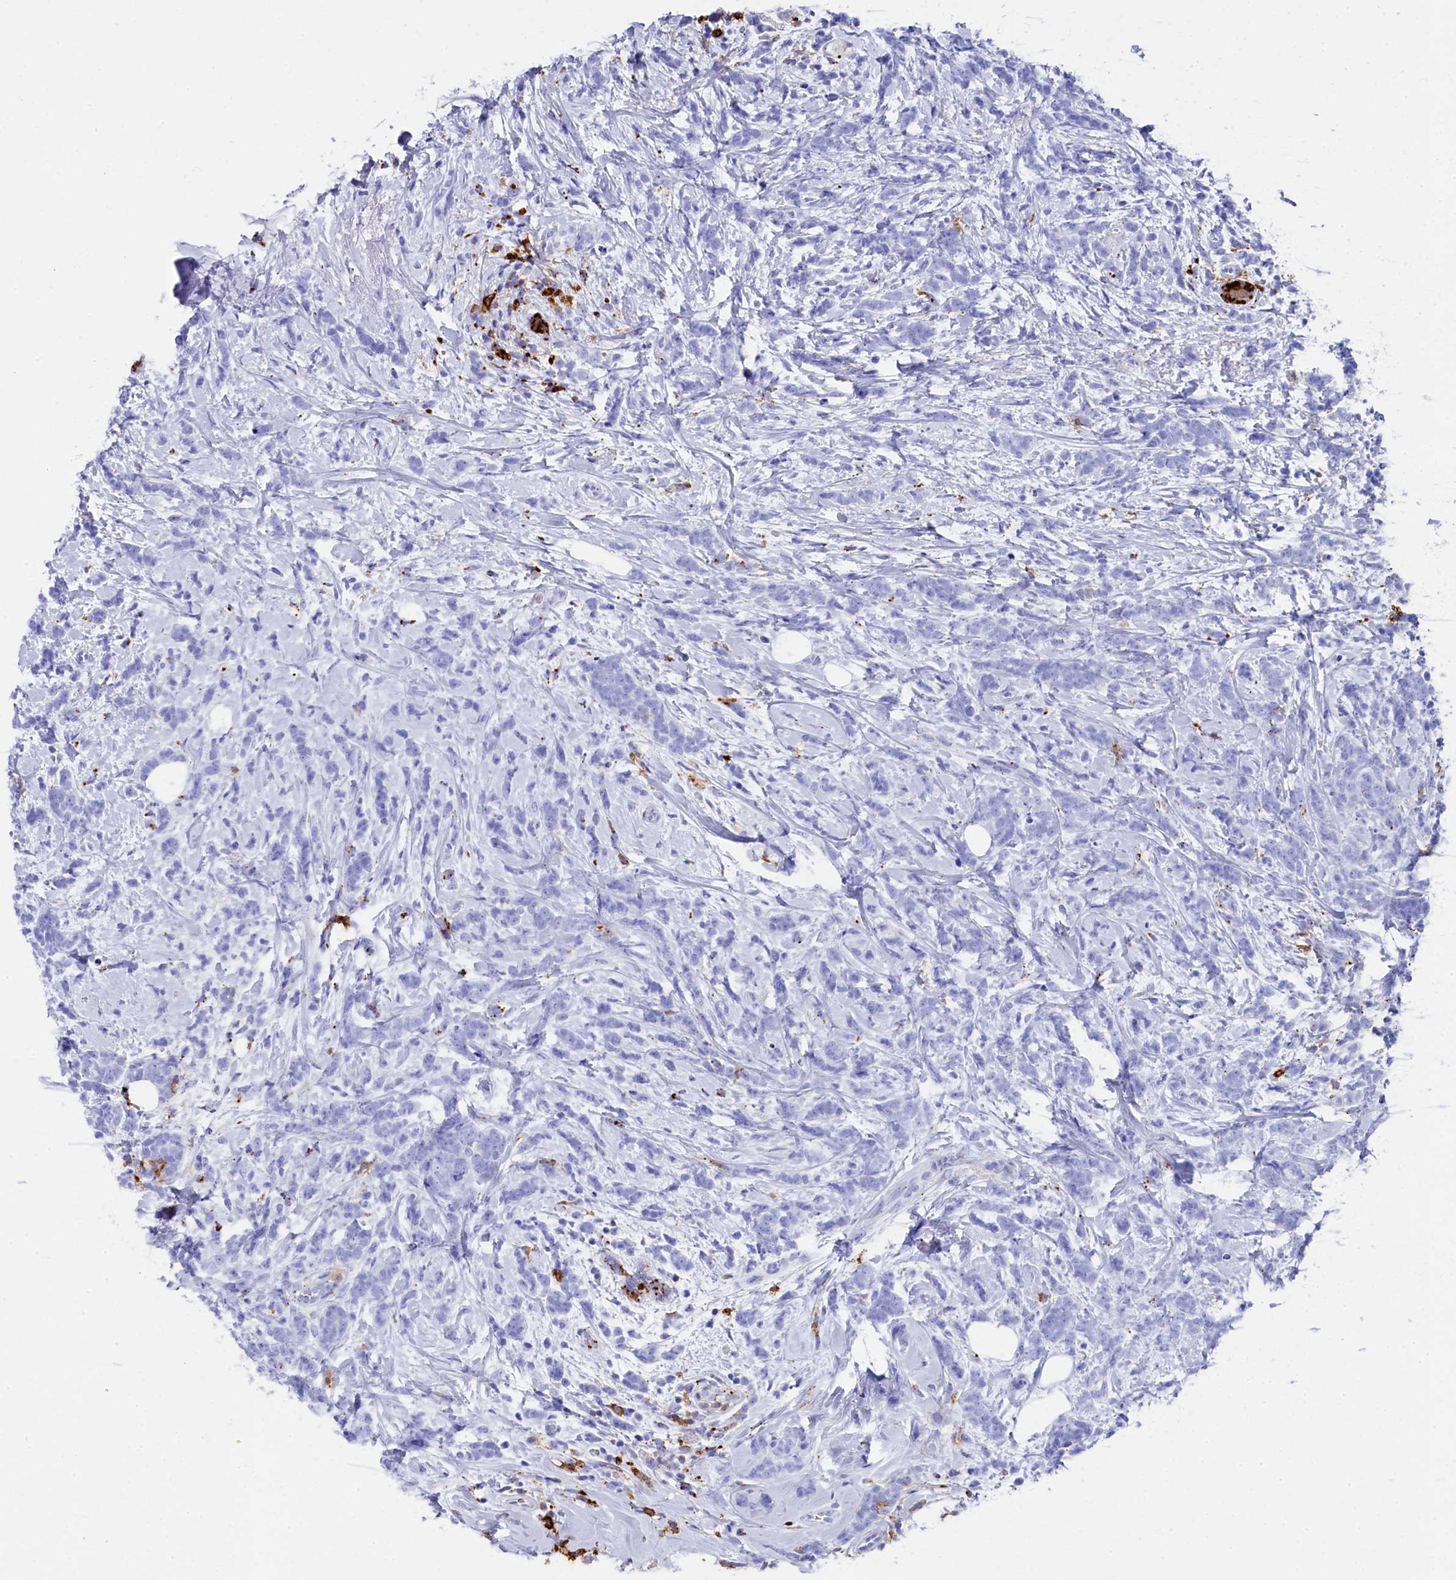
{"staining": {"intensity": "negative", "quantity": "none", "location": "none"}, "tissue": "breast cancer", "cell_type": "Tumor cells", "image_type": "cancer", "snomed": [{"axis": "morphology", "description": "Lobular carcinoma"}, {"axis": "topography", "description": "Breast"}], "caption": "Immunohistochemistry (IHC) of human breast cancer (lobular carcinoma) exhibits no positivity in tumor cells.", "gene": "PLAC8", "patient": {"sex": "female", "age": 58}}